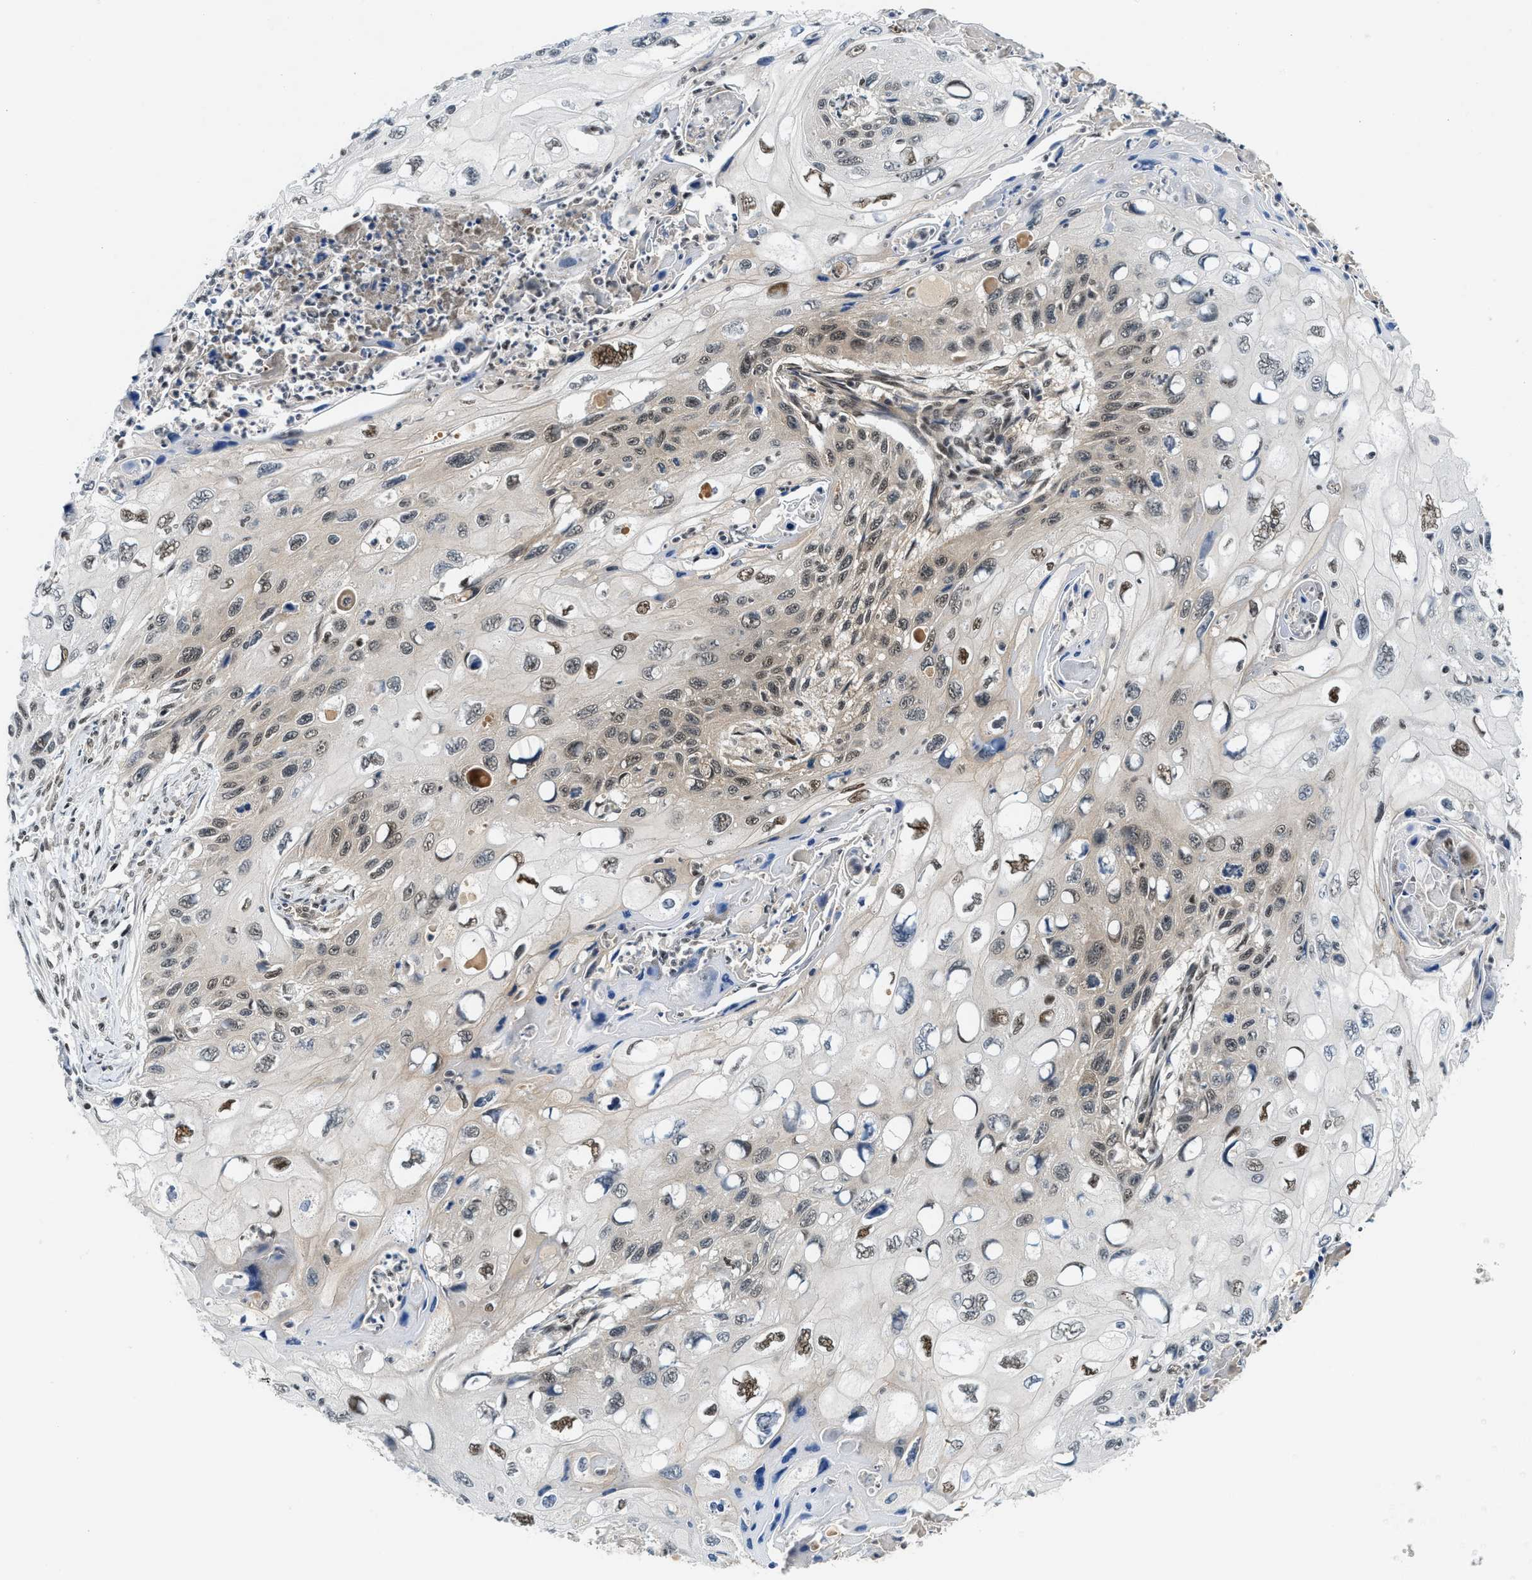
{"staining": {"intensity": "moderate", "quantity": "25%-75%", "location": "nuclear"}, "tissue": "cervical cancer", "cell_type": "Tumor cells", "image_type": "cancer", "snomed": [{"axis": "morphology", "description": "Squamous cell carcinoma, NOS"}, {"axis": "topography", "description": "Cervix"}], "caption": "Immunohistochemistry (IHC) of human squamous cell carcinoma (cervical) displays medium levels of moderate nuclear positivity in about 25%-75% of tumor cells.", "gene": "NCOA1", "patient": {"sex": "female", "age": 70}}